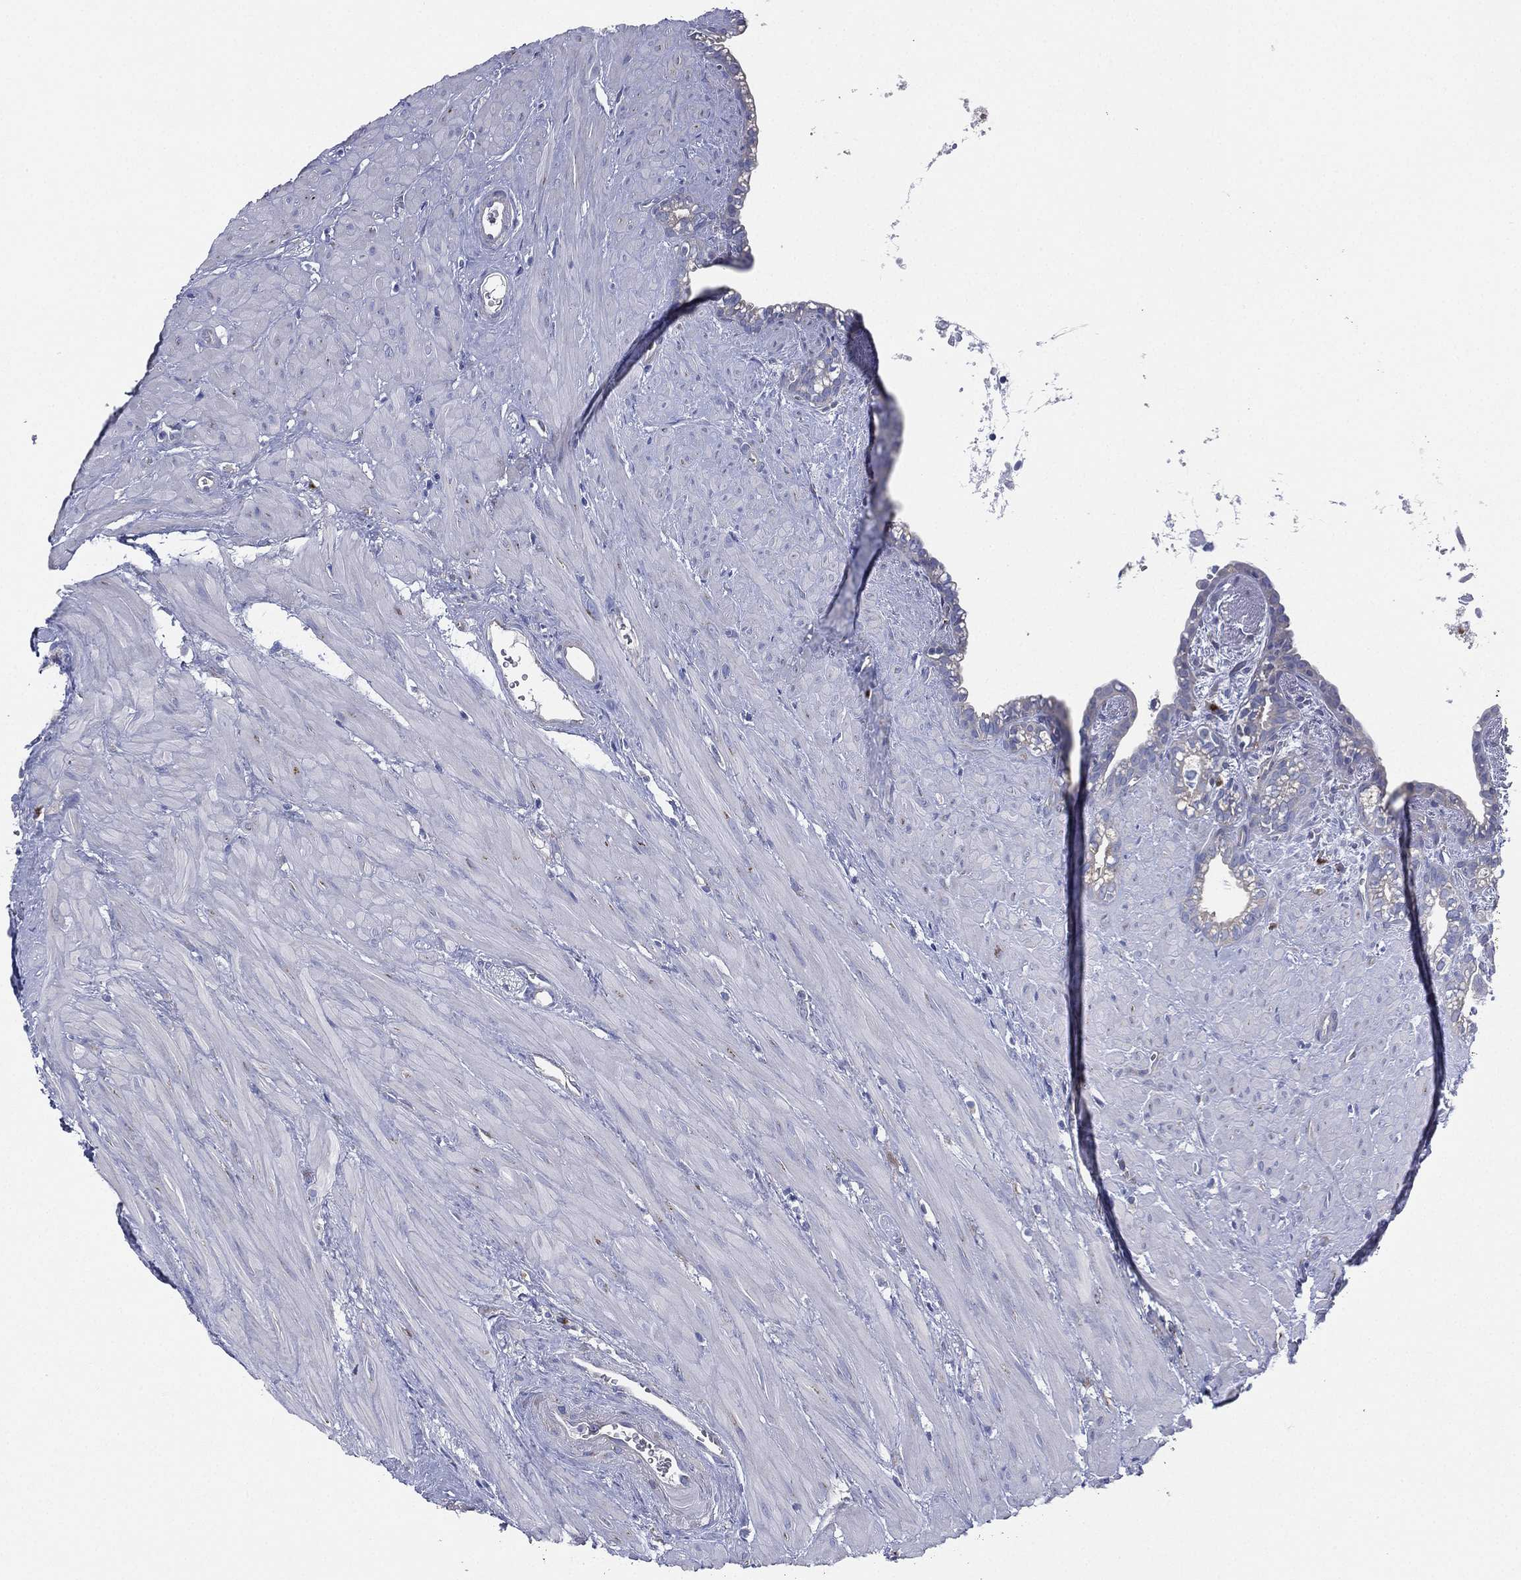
{"staining": {"intensity": "weak", "quantity": "25%-75%", "location": "cytoplasmic/membranous"}, "tissue": "seminal vesicle", "cell_type": "Glandular cells", "image_type": "normal", "snomed": [{"axis": "morphology", "description": "Normal tissue, NOS"}, {"axis": "morphology", "description": "Urothelial carcinoma, NOS"}, {"axis": "topography", "description": "Urinary bladder"}, {"axis": "topography", "description": "Seminal veicle"}], "caption": "Immunohistochemistry staining of unremarkable seminal vesicle, which displays low levels of weak cytoplasmic/membranous expression in about 25%-75% of glandular cells indicating weak cytoplasmic/membranous protein expression. The staining was performed using DAB (brown) for protein detection and nuclei were counterstained in hematoxylin (blue).", "gene": "ATP8A2", "patient": {"sex": "male", "age": 76}}